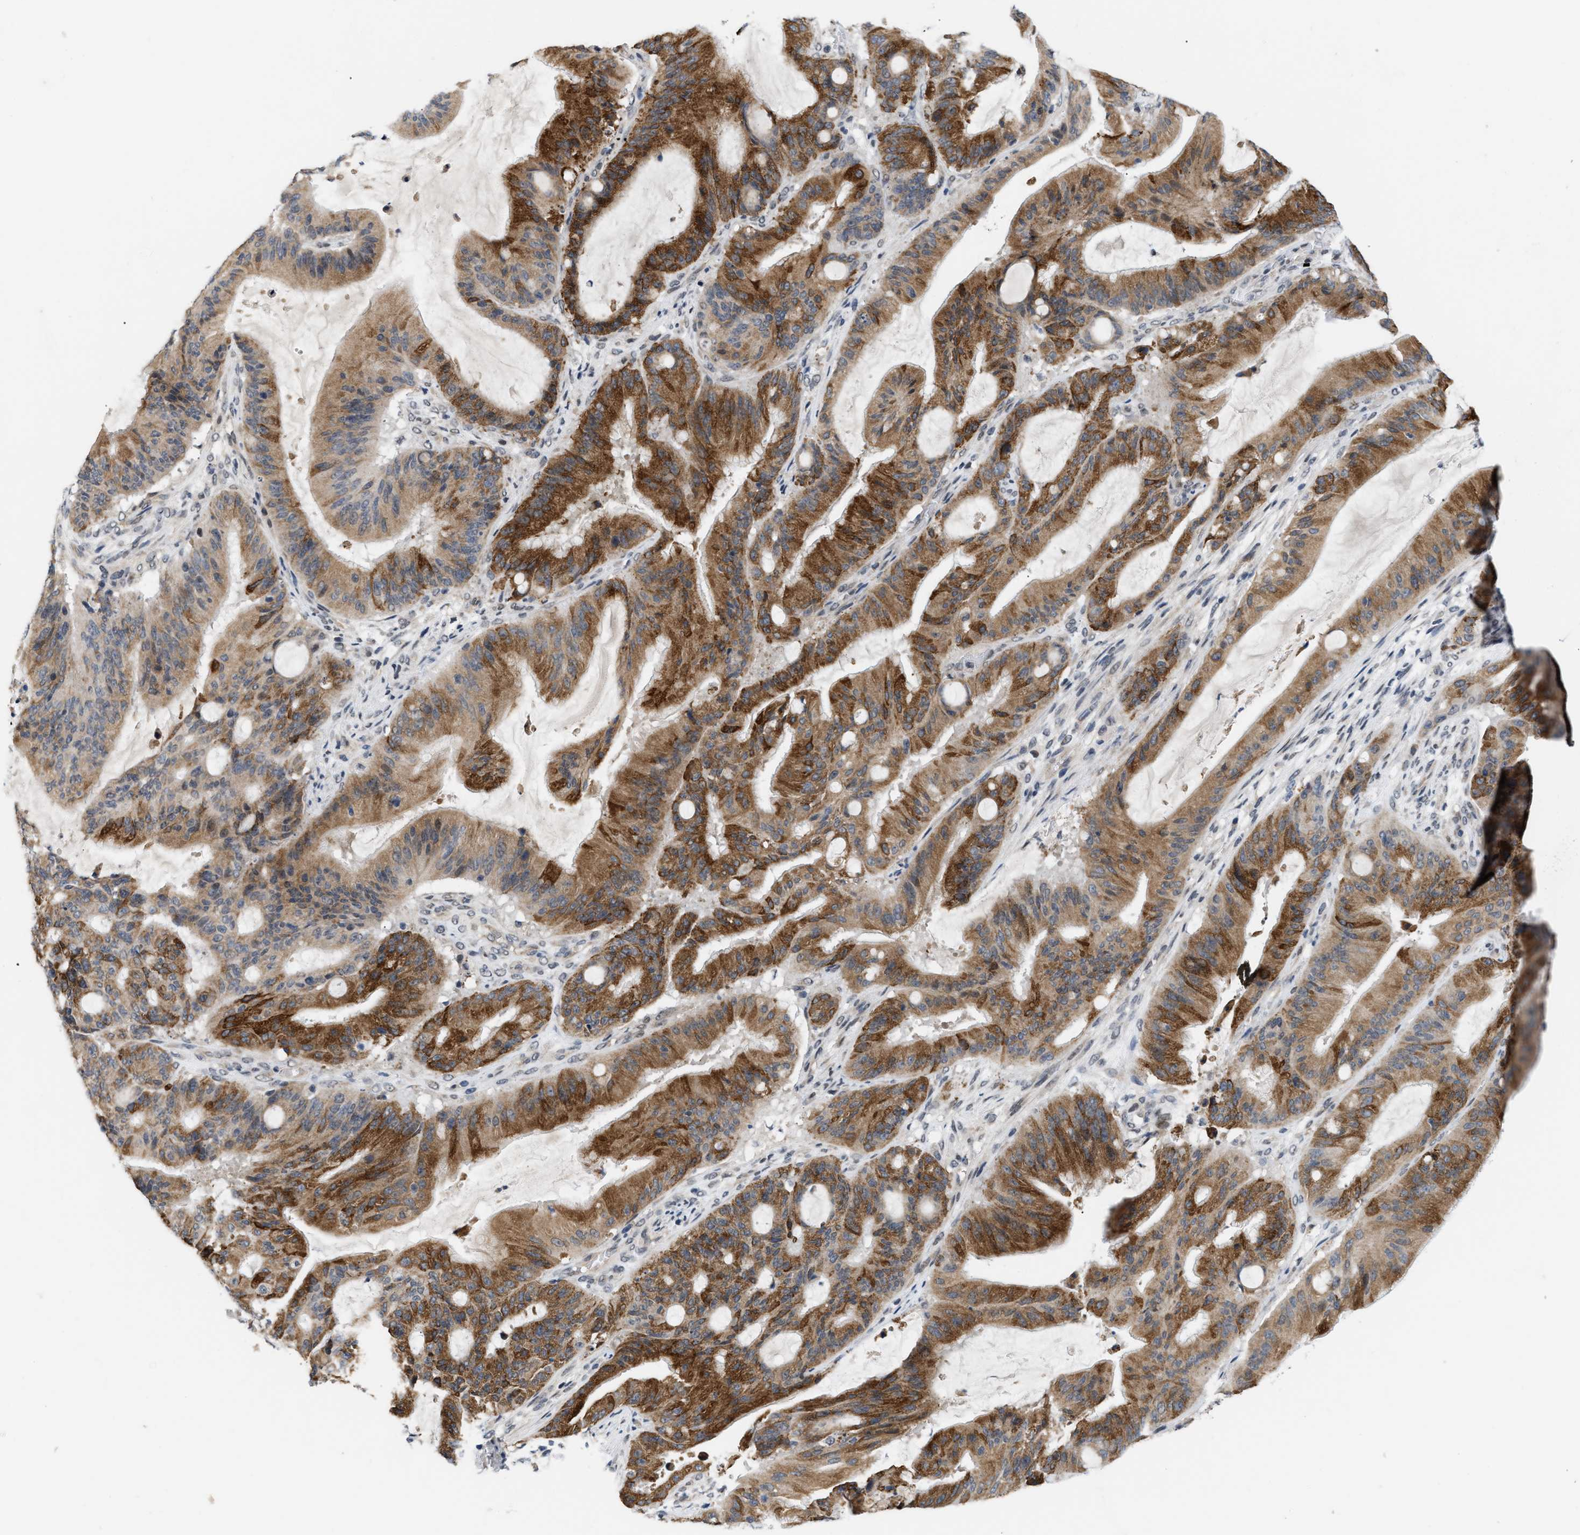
{"staining": {"intensity": "strong", "quantity": ">75%", "location": "cytoplasmic/membranous"}, "tissue": "liver cancer", "cell_type": "Tumor cells", "image_type": "cancer", "snomed": [{"axis": "morphology", "description": "Normal tissue, NOS"}, {"axis": "morphology", "description": "Cholangiocarcinoma"}, {"axis": "topography", "description": "Liver"}, {"axis": "topography", "description": "Peripheral nerve tissue"}], "caption": "Human cholangiocarcinoma (liver) stained with a brown dye reveals strong cytoplasmic/membranous positive positivity in about >75% of tumor cells.", "gene": "TXNRD3", "patient": {"sex": "female", "age": 73}}